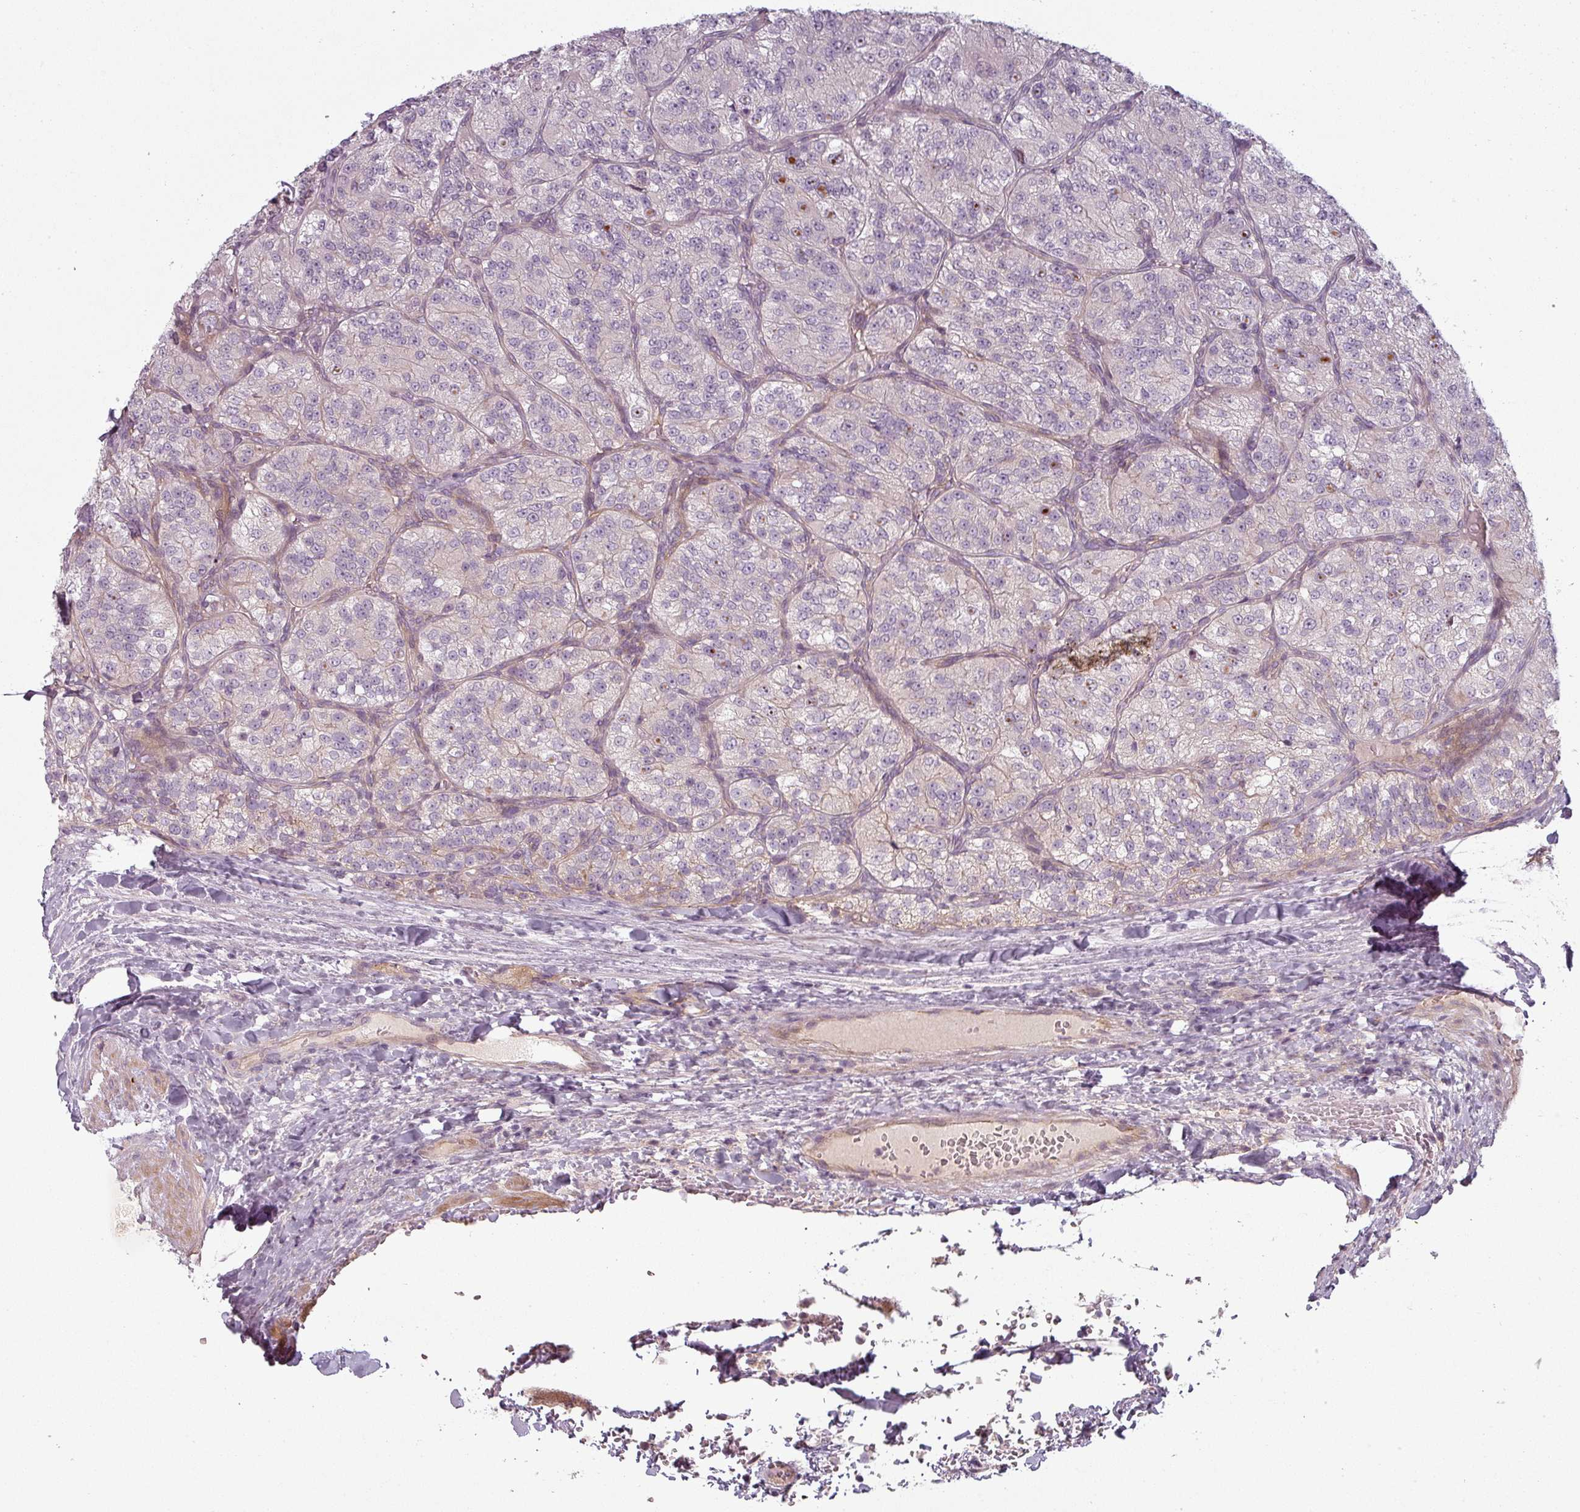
{"staining": {"intensity": "negative", "quantity": "none", "location": "none"}, "tissue": "renal cancer", "cell_type": "Tumor cells", "image_type": "cancer", "snomed": [{"axis": "morphology", "description": "Adenocarcinoma, NOS"}, {"axis": "topography", "description": "Kidney"}], "caption": "This micrograph is of renal adenocarcinoma stained with IHC to label a protein in brown with the nuclei are counter-stained blue. There is no expression in tumor cells.", "gene": "SLC16A9", "patient": {"sex": "female", "age": 63}}